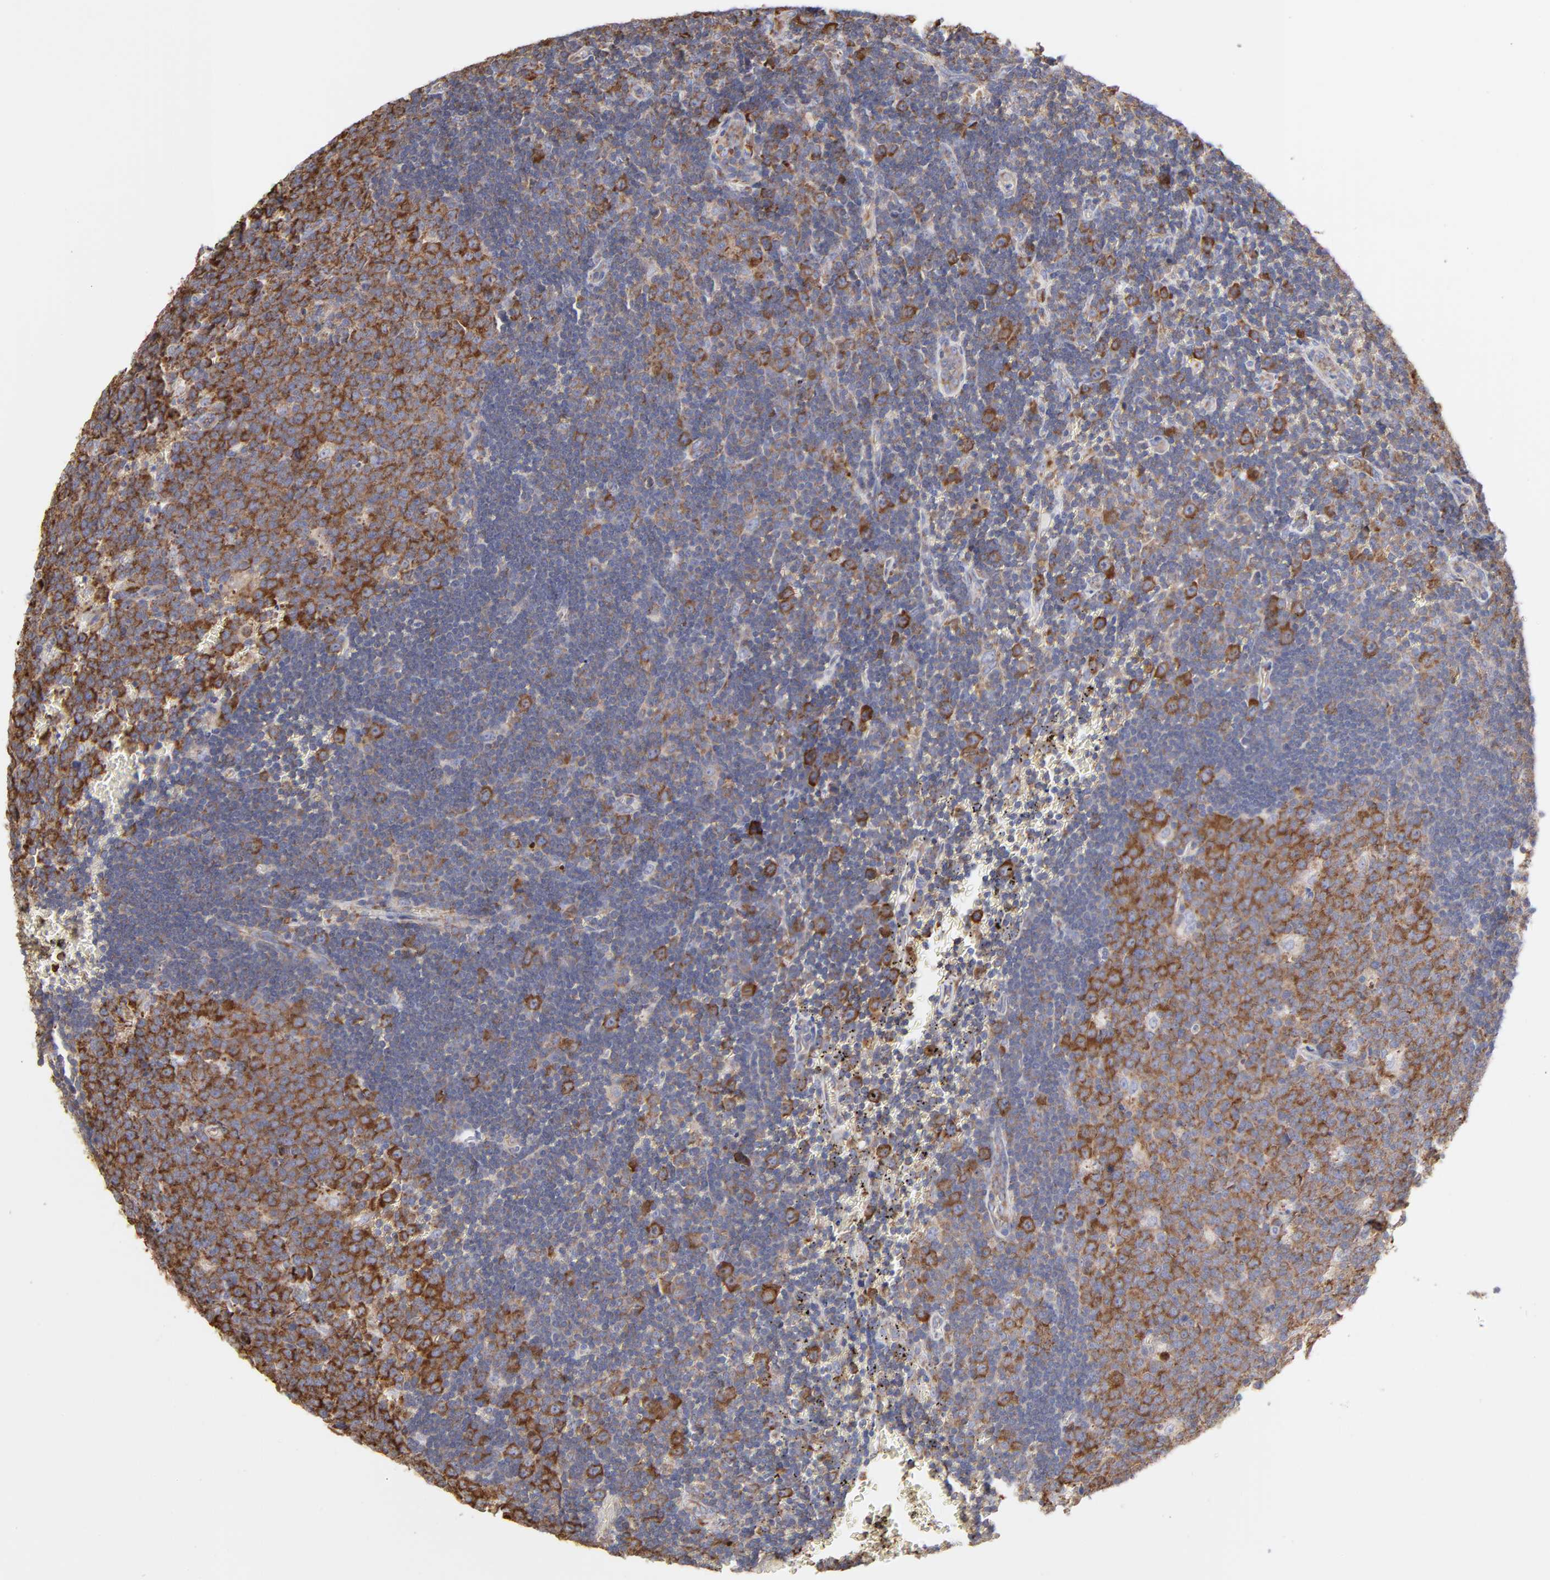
{"staining": {"intensity": "moderate", "quantity": ">75%", "location": "cytoplasmic/membranous"}, "tissue": "lymph node", "cell_type": "Germinal center cells", "image_type": "normal", "snomed": [{"axis": "morphology", "description": "Normal tissue, NOS"}, {"axis": "topography", "description": "Lymph node"}, {"axis": "topography", "description": "Salivary gland"}], "caption": "This photomicrograph shows immunohistochemistry staining of benign lymph node, with medium moderate cytoplasmic/membranous positivity in about >75% of germinal center cells.", "gene": "RPL3", "patient": {"sex": "male", "age": 8}}